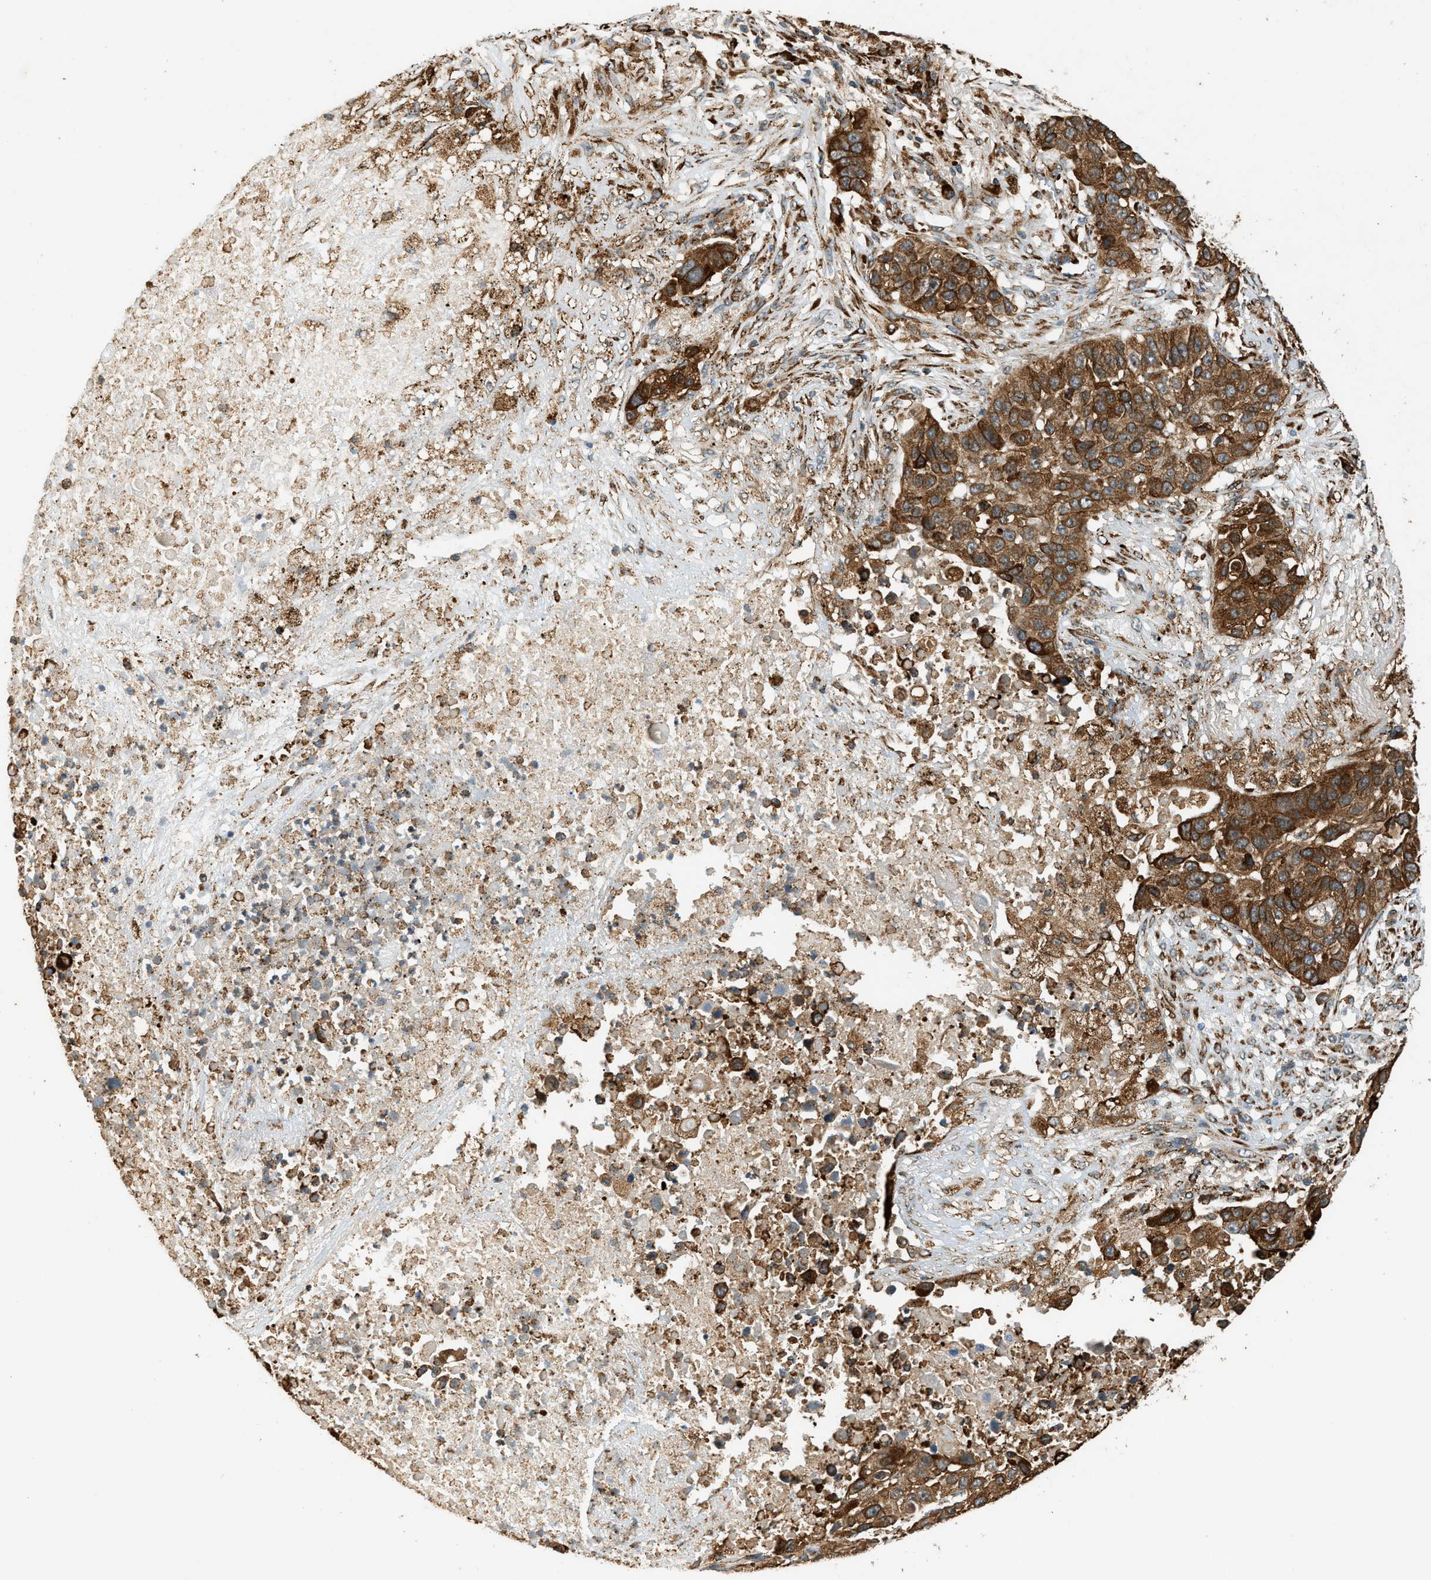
{"staining": {"intensity": "strong", "quantity": ">75%", "location": "cytoplasmic/membranous"}, "tissue": "lung cancer", "cell_type": "Tumor cells", "image_type": "cancer", "snomed": [{"axis": "morphology", "description": "Squamous cell carcinoma, NOS"}, {"axis": "topography", "description": "Lung"}], "caption": "A brown stain shows strong cytoplasmic/membranous expression of a protein in lung cancer (squamous cell carcinoma) tumor cells.", "gene": "SEMA4D", "patient": {"sex": "male", "age": 57}}